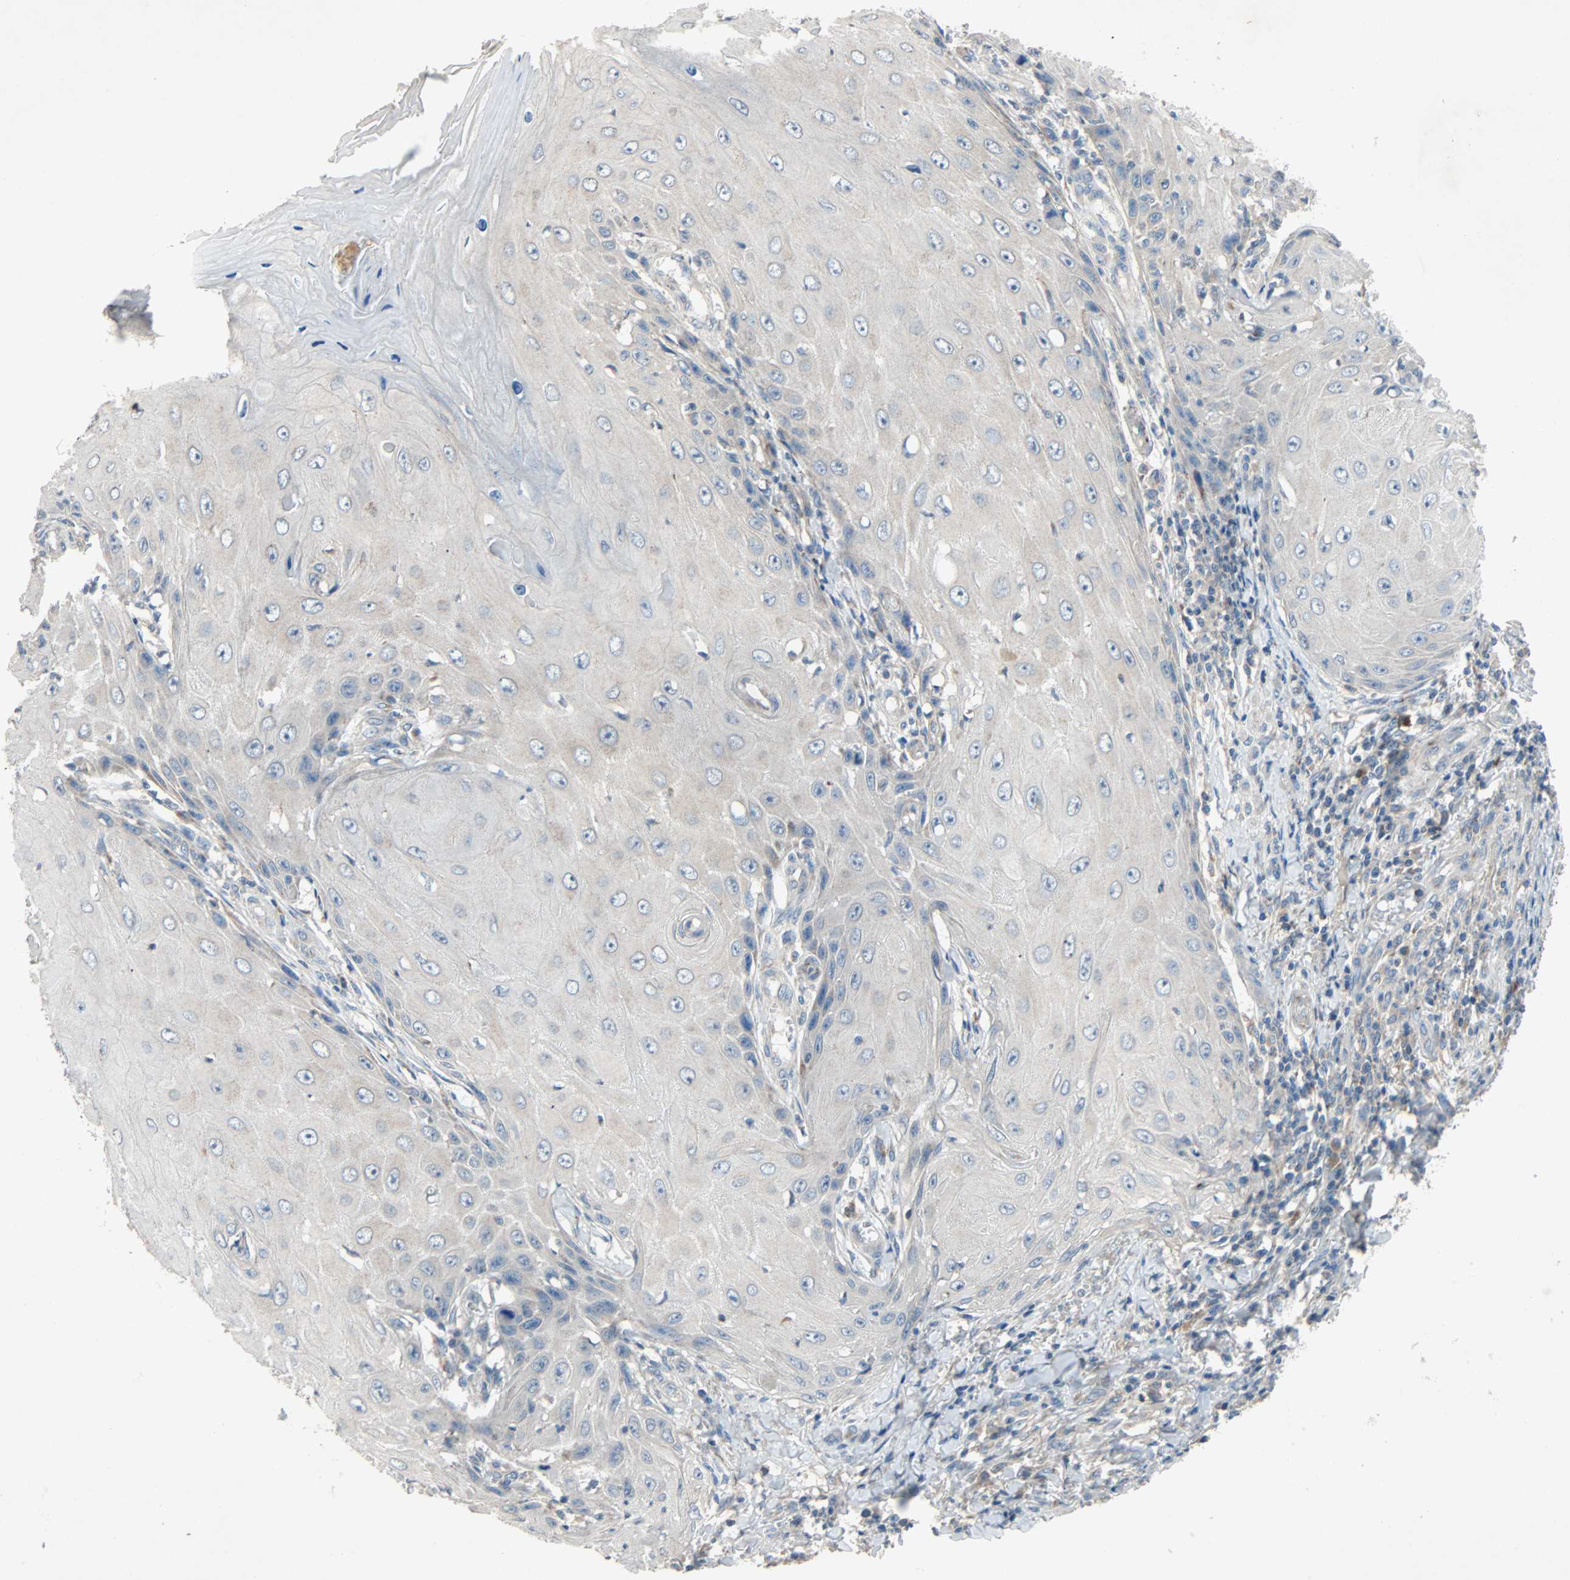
{"staining": {"intensity": "weak", "quantity": "<25%", "location": "cytoplasmic/membranous"}, "tissue": "skin cancer", "cell_type": "Tumor cells", "image_type": "cancer", "snomed": [{"axis": "morphology", "description": "Squamous cell carcinoma, NOS"}, {"axis": "topography", "description": "Skin"}], "caption": "Tumor cells are negative for protein expression in human skin cancer. Brightfield microscopy of immunohistochemistry (IHC) stained with DAB (3,3'-diaminobenzidine) (brown) and hematoxylin (blue), captured at high magnification.", "gene": "XYLT1", "patient": {"sex": "female", "age": 73}}